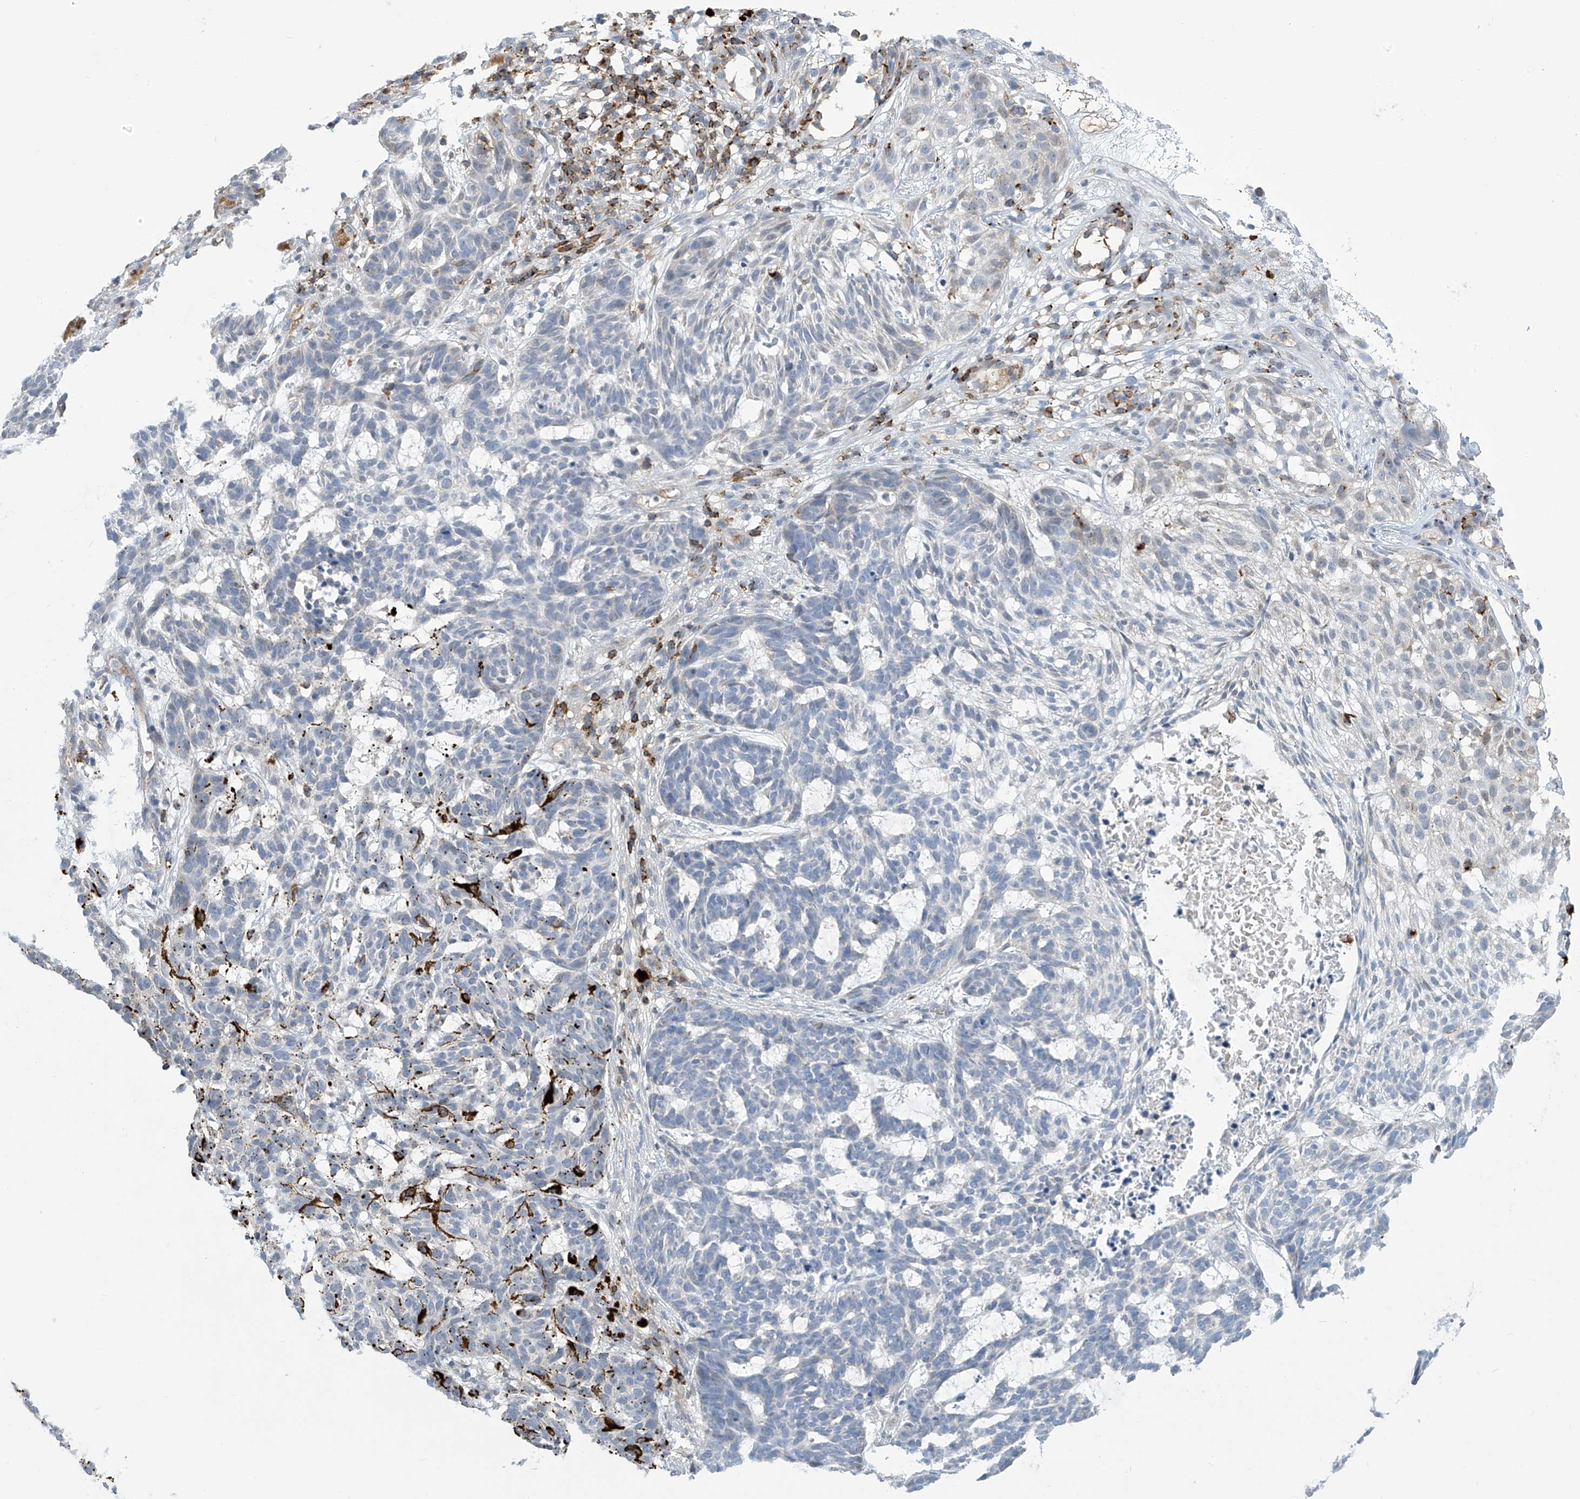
{"staining": {"intensity": "negative", "quantity": "none", "location": "none"}, "tissue": "skin cancer", "cell_type": "Tumor cells", "image_type": "cancer", "snomed": [{"axis": "morphology", "description": "Basal cell carcinoma"}, {"axis": "topography", "description": "Skin"}], "caption": "This is an immunohistochemistry (IHC) micrograph of human basal cell carcinoma (skin). There is no positivity in tumor cells.", "gene": "IBA57", "patient": {"sex": "male", "age": 85}}